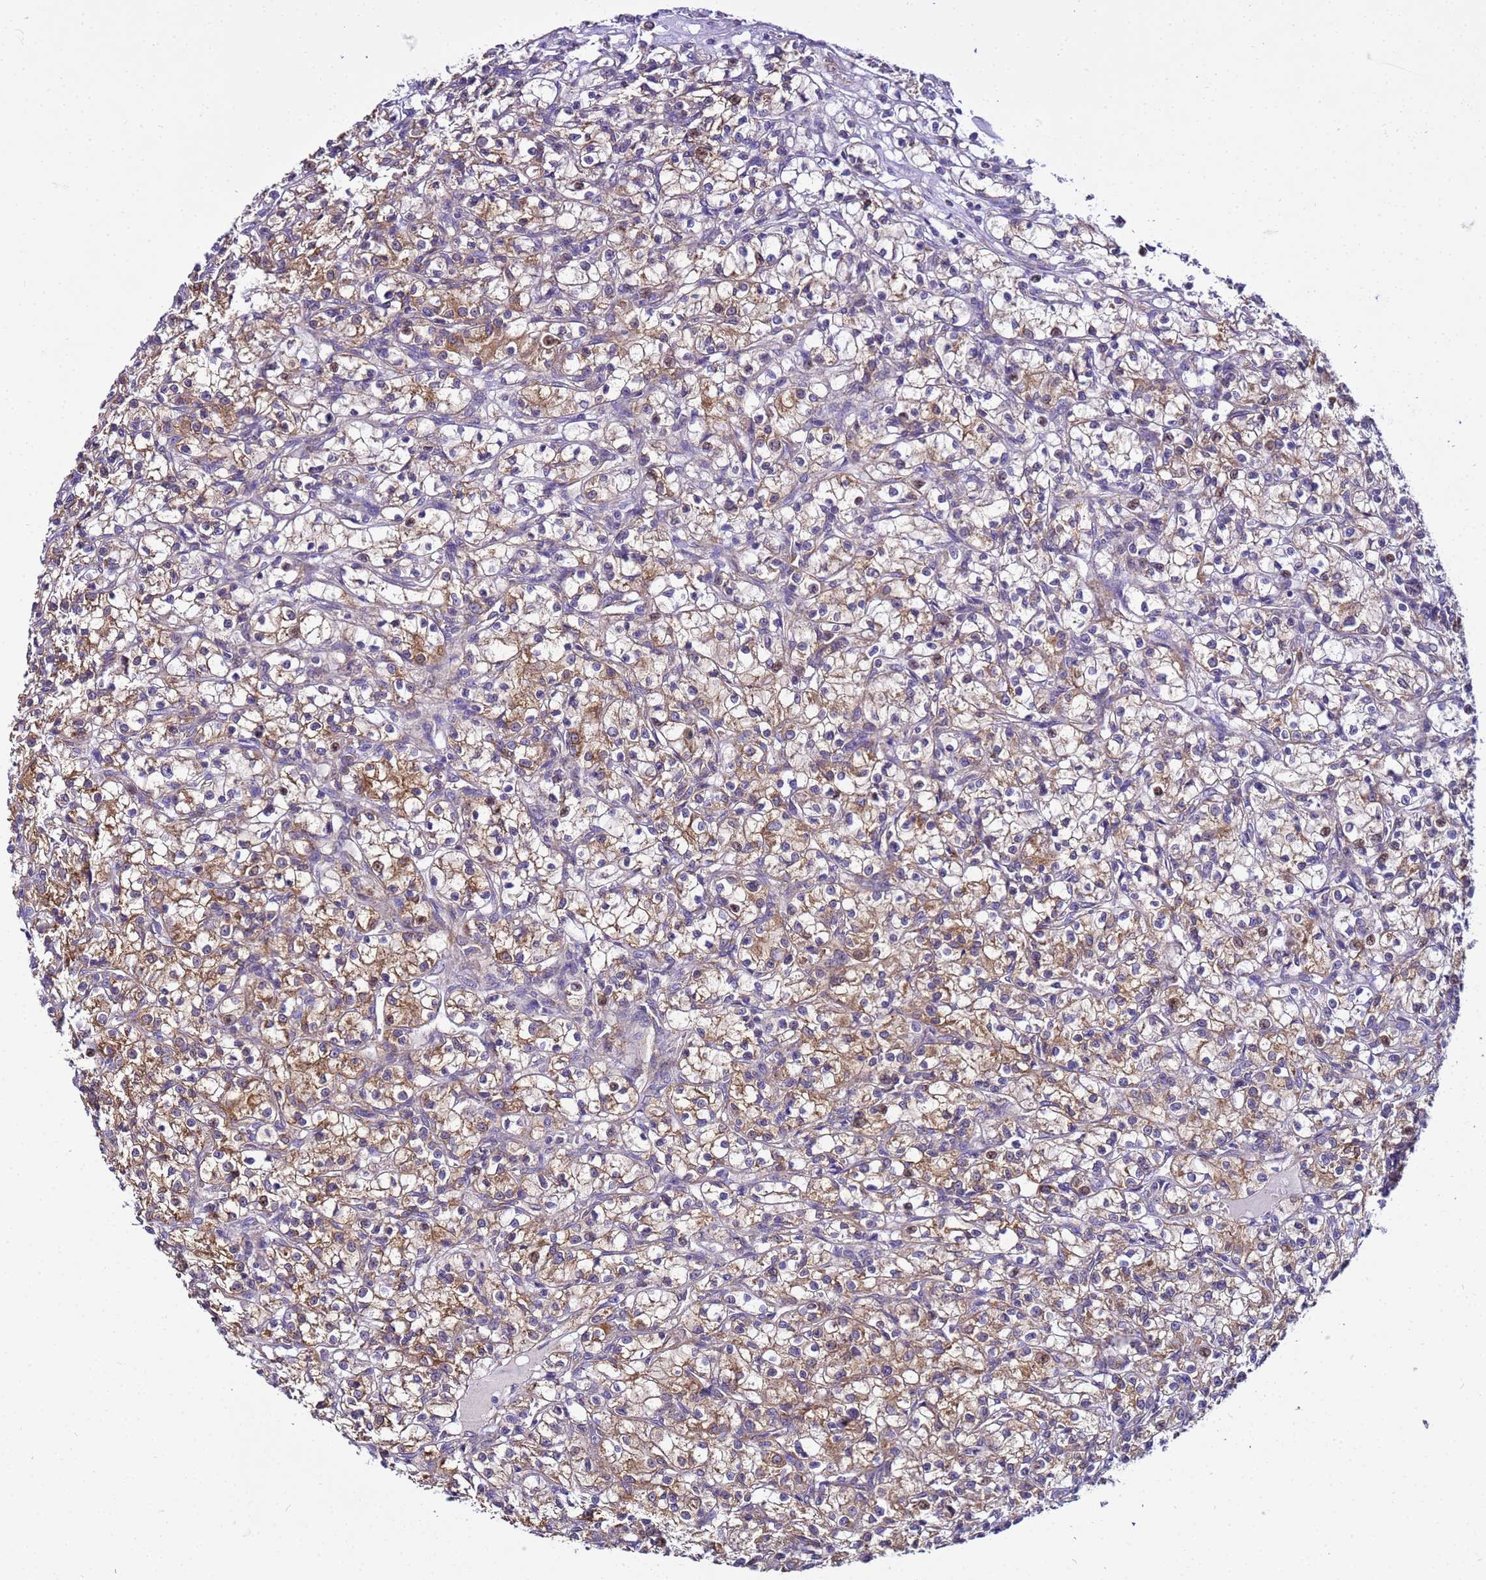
{"staining": {"intensity": "moderate", "quantity": ">75%", "location": "cytoplasmic/membranous"}, "tissue": "renal cancer", "cell_type": "Tumor cells", "image_type": "cancer", "snomed": [{"axis": "morphology", "description": "Adenocarcinoma, NOS"}, {"axis": "topography", "description": "Kidney"}], "caption": "Renal cancer (adenocarcinoma) stained with a protein marker demonstrates moderate staining in tumor cells.", "gene": "PKD1", "patient": {"sex": "female", "age": 59}}